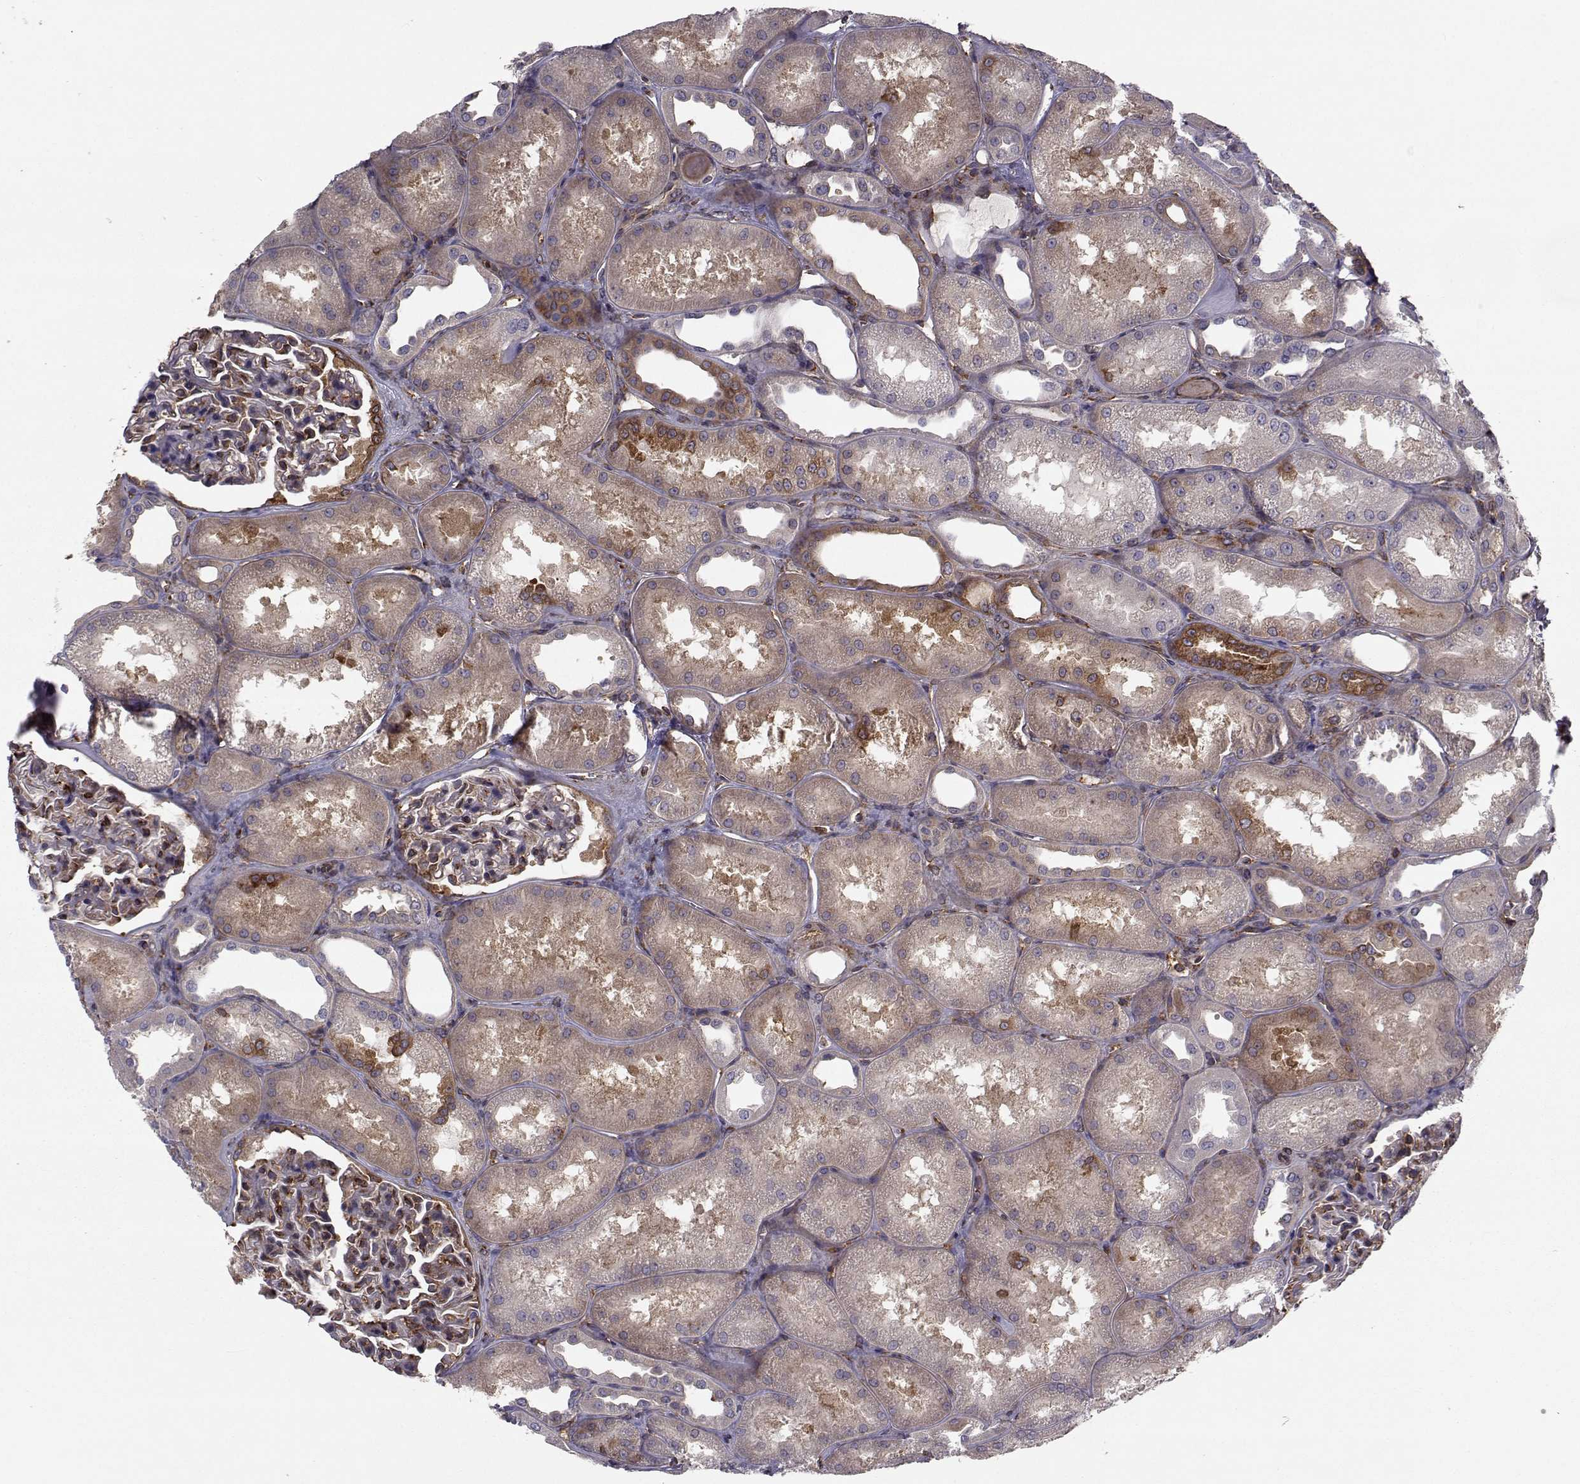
{"staining": {"intensity": "moderate", "quantity": "25%-75%", "location": "cytoplasmic/membranous"}, "tissue": "kidney", "cell_type": "Cells in glomeruli", "image_type": "normal", "snomed": [{"axis": "morphology", "description": "Normal tissue, NOS"}, {"axis": "topography", "description": "Kidney"}], "caption": "Immunohistochemical staining of normal human kidney reveals medium levels of moderate cytoplasmic/membranous expression in about 25%-75% of cells in glomeruli.", "gene": "TRIP10", "patient": {"sex": "male", "age": 61}}